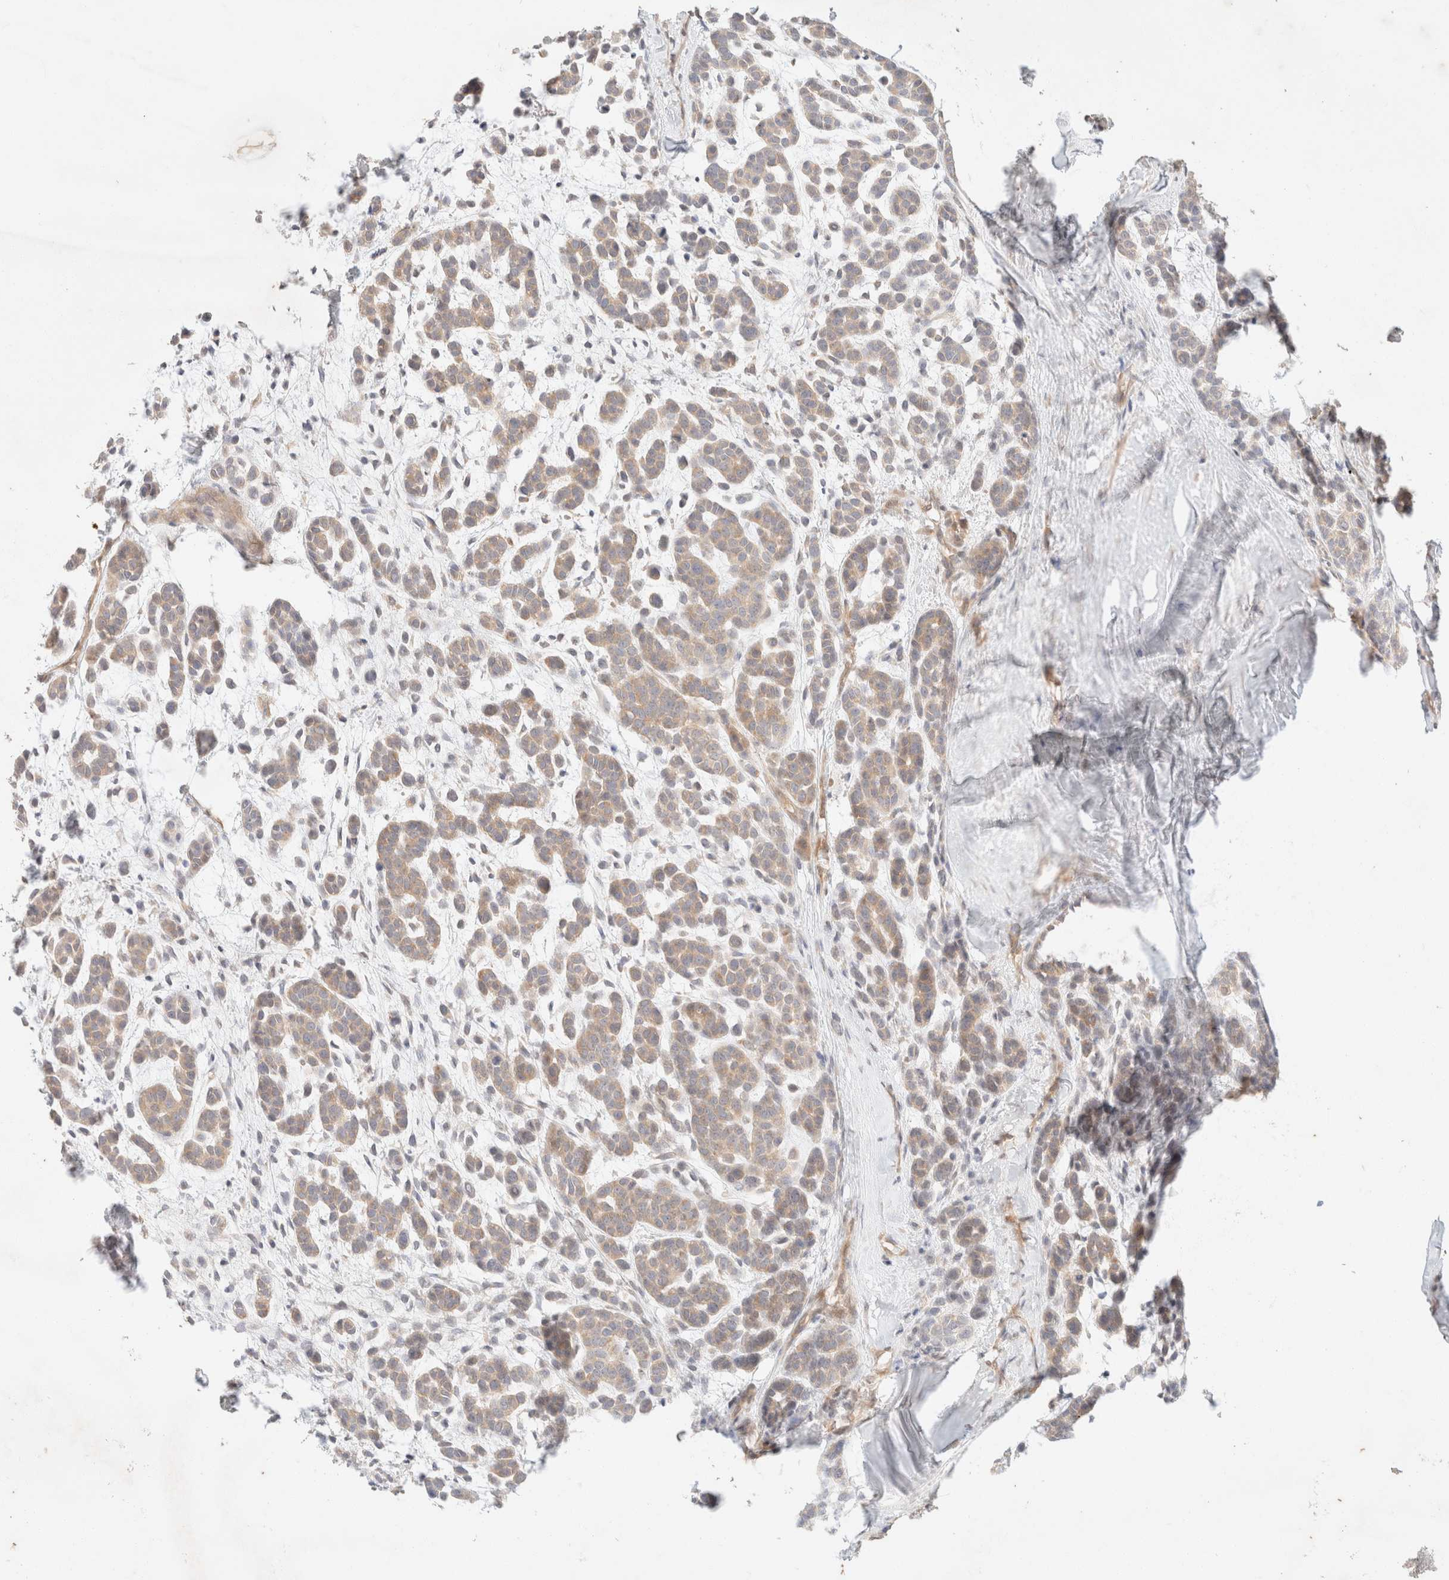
{"staining": {"intensity": "weak", "quantity": ">75%", "location": "cytoplasmic/membranous"}, "tissue": "head and neck cancer", "cell_type": "Tumor cells", "image_type": "cancer", "snomed": [{"axis": "morphology", "description": "Adenocarcinoma, NOS"}, {"axis": "morphology", "description": "Adenoma, NOS"}, {"axis": "topography", "description": "Head-Neck"}], "caption": "Immunohistochemistry (IHC) (DAB) staining of head and neck cancer displays weak cytoplasmic/membranous protein staining in about >75% of tumor cells. Using DAB (brown) and hematoxylin (blue) stains, captured at high magnification using brightfield microscopy.", "gene": "CSNK1E", "patient": {"sex": "female", "age": 55}}